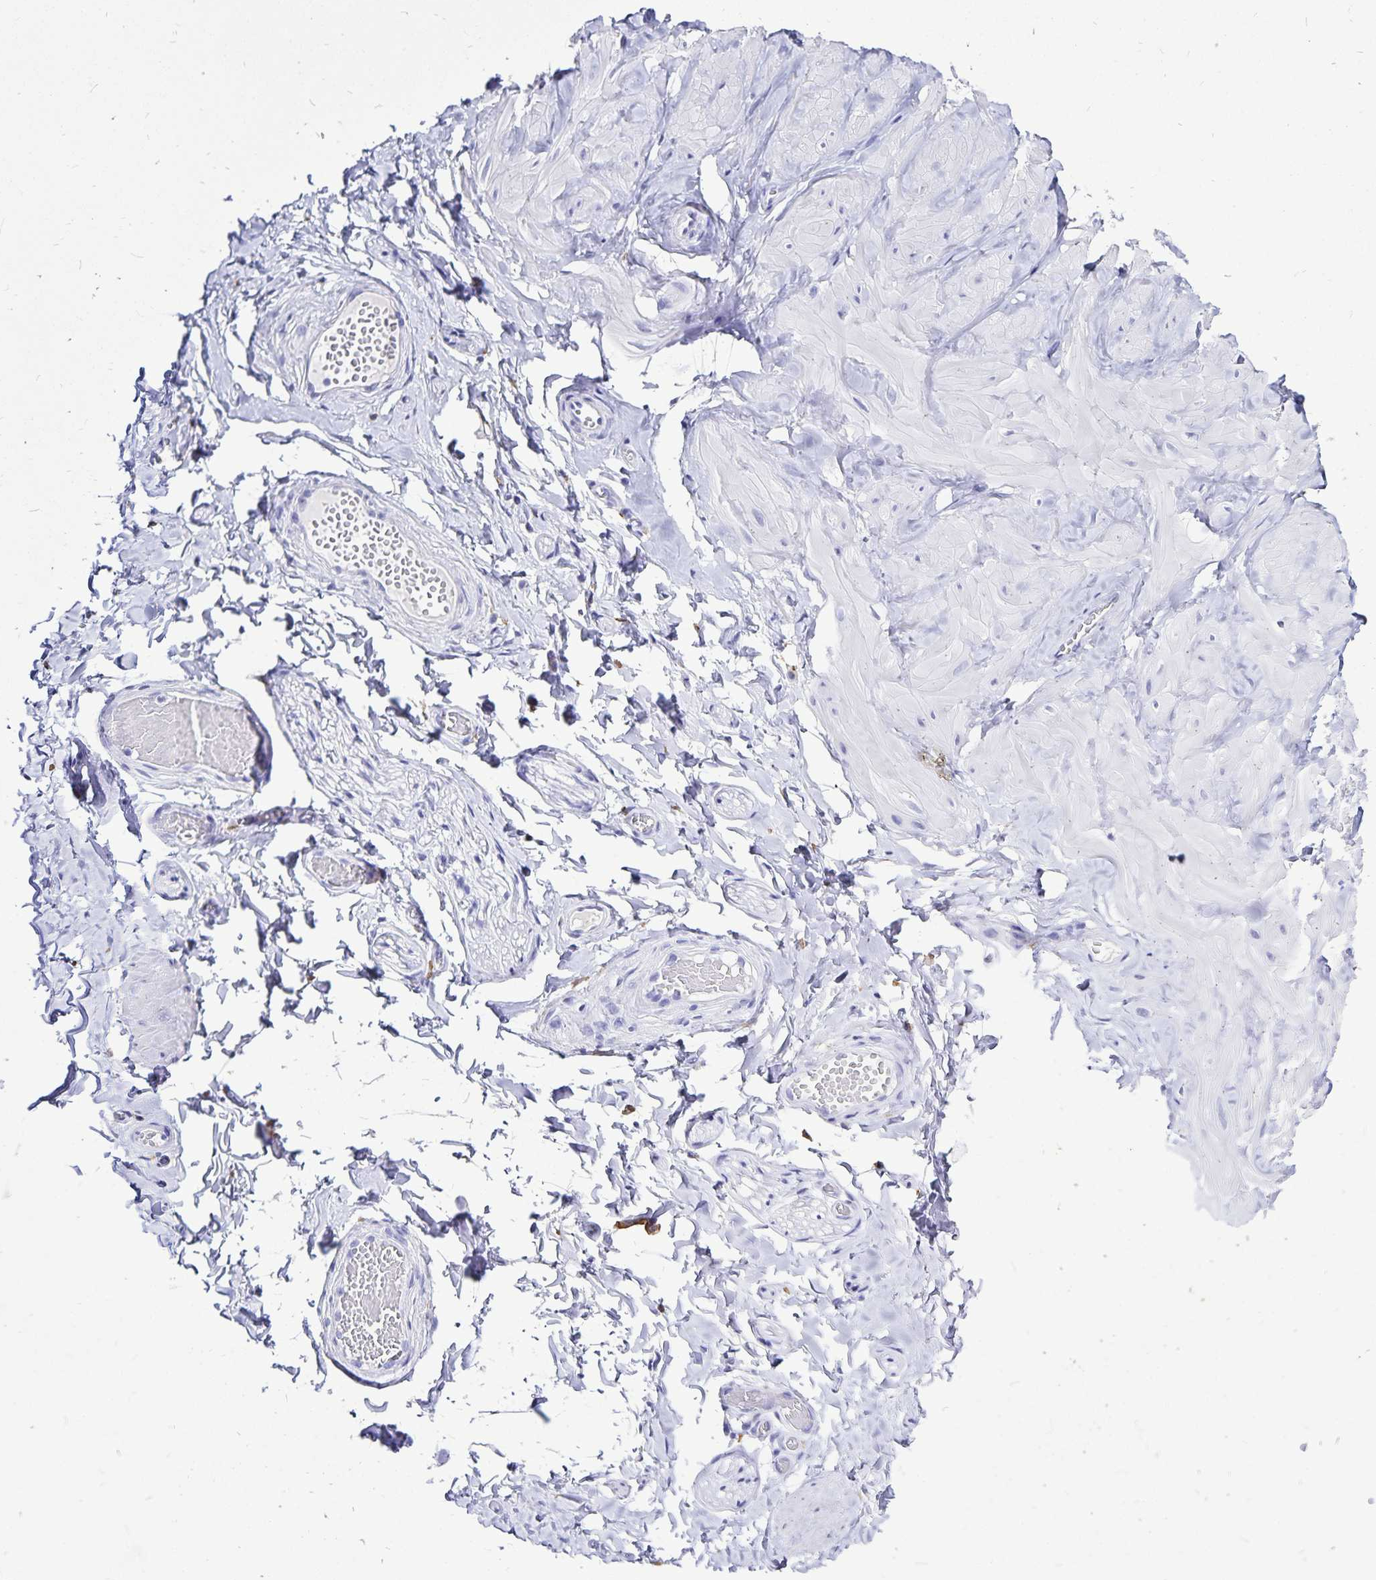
{"staining": {"intensity": "negative", "quantity": "none", "location": "none"}, "tissue": "adipose tissue", "cell_type": "Adipocytes", "image_type": "normal", "snomed": [{"axis": "morphology", "description": "Normal tissue, NOS"}, {"axis": "topography", "description": "Soft tissue"}, {"axis": "topography", "description": "Adipose tissue"}, {"axis": "topography", "description": "Vascular tissue"}, {"axis": "topography", "description": "Peripheral nerve tissue"}], "caption": "A photomicrograph of adipose tissue stained for a protein demonstrates no brown staining in adipocytes.", "gene": "PLAC1", "patient": {"sex": "male", "age": 29}}